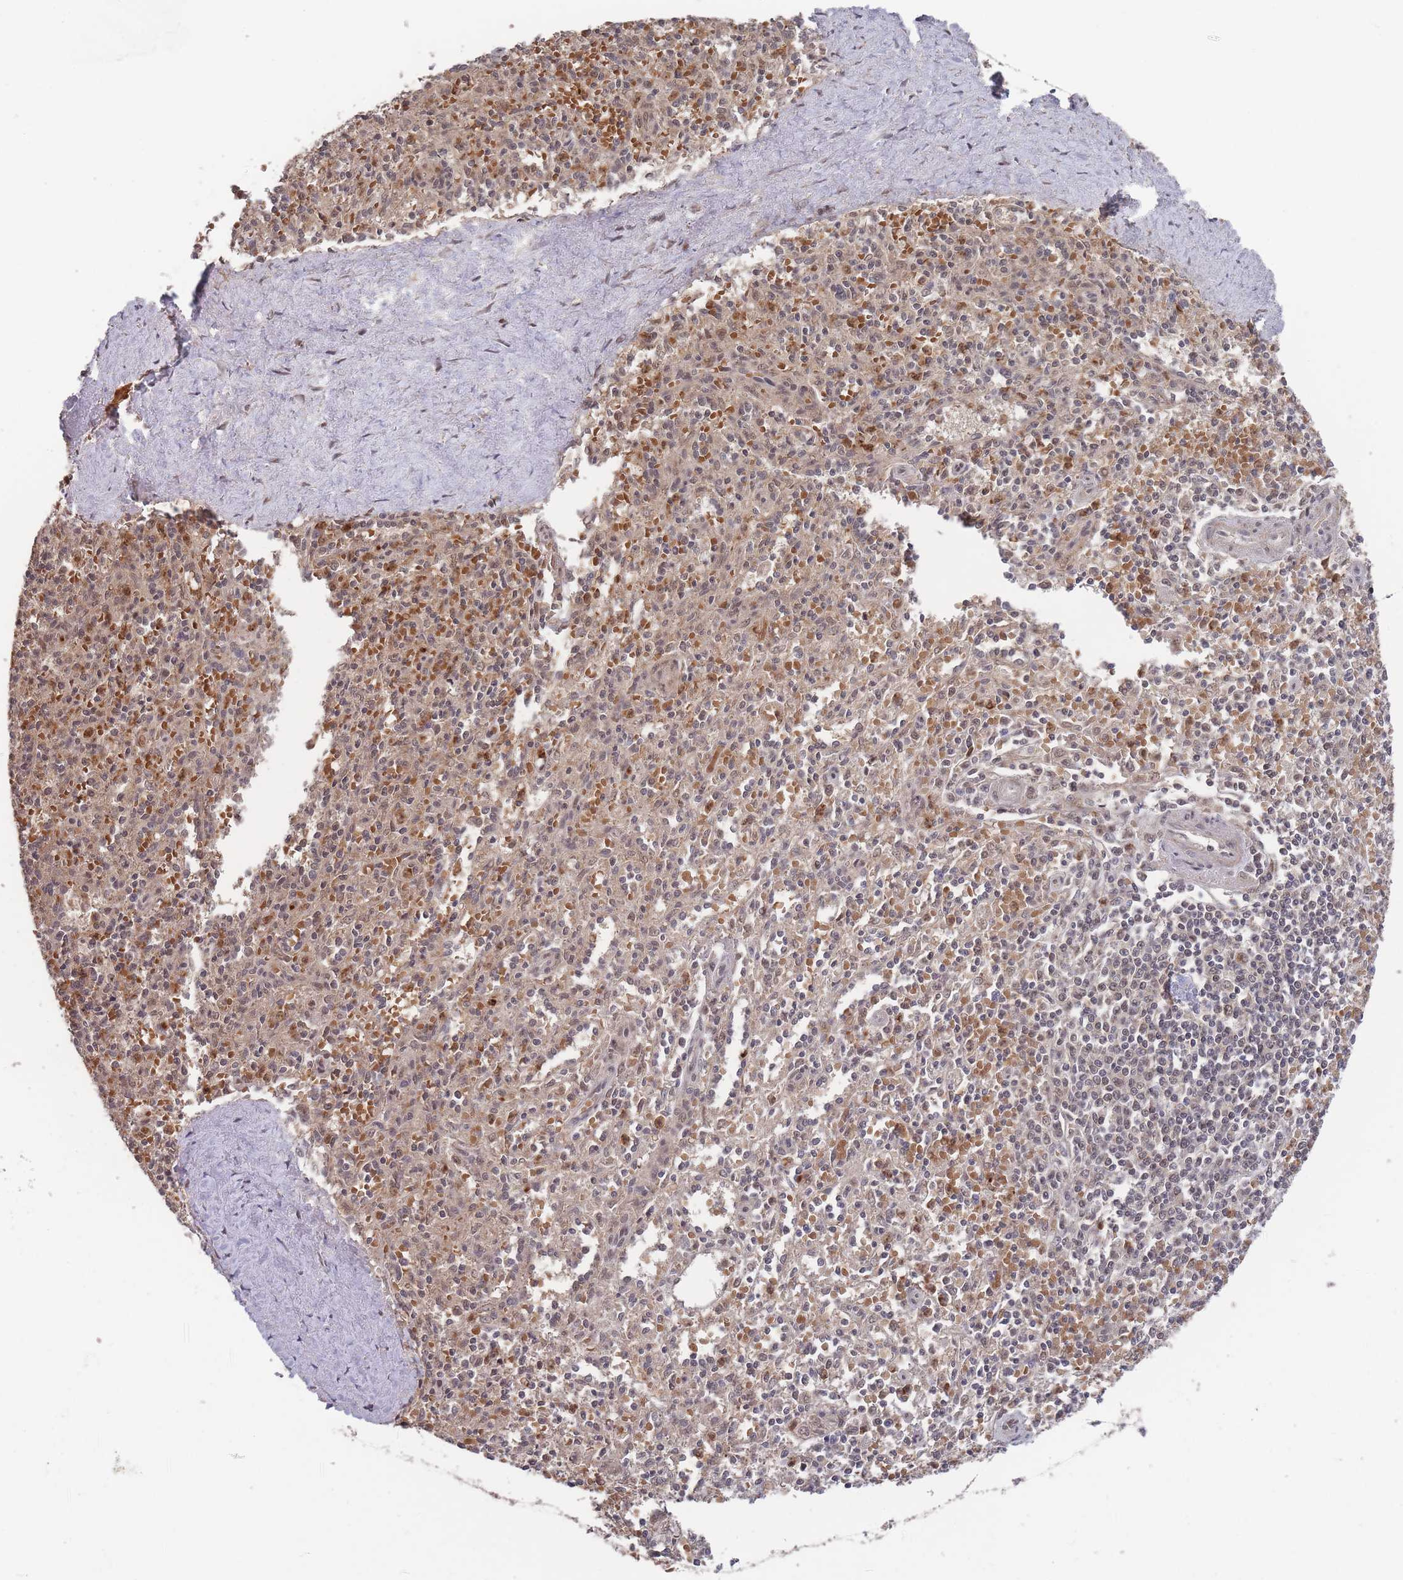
{"staining": {"intensity": "strong", "quantity": "<25%", "location": "cytoplasmic/membranous"}, "tissue": "spleen", "cell_type": "Cells in red pulp", "image_type": "normal", "snomed": [{"axis": "morphology", "description": "Normal tissue, NOS"}, {"axis": "topography", "description": "Spleen"}], "caption": "Spleen stained with DAB (3,3'-diaminobenzidine) immunohistochemistry (IHC) shows medium levels of strong cytoplasmic/membranous positivity in approximately <25% of cells in red pulp.", "gene": "SF3B1", "patient": {"sex": "female", "age": 70}}